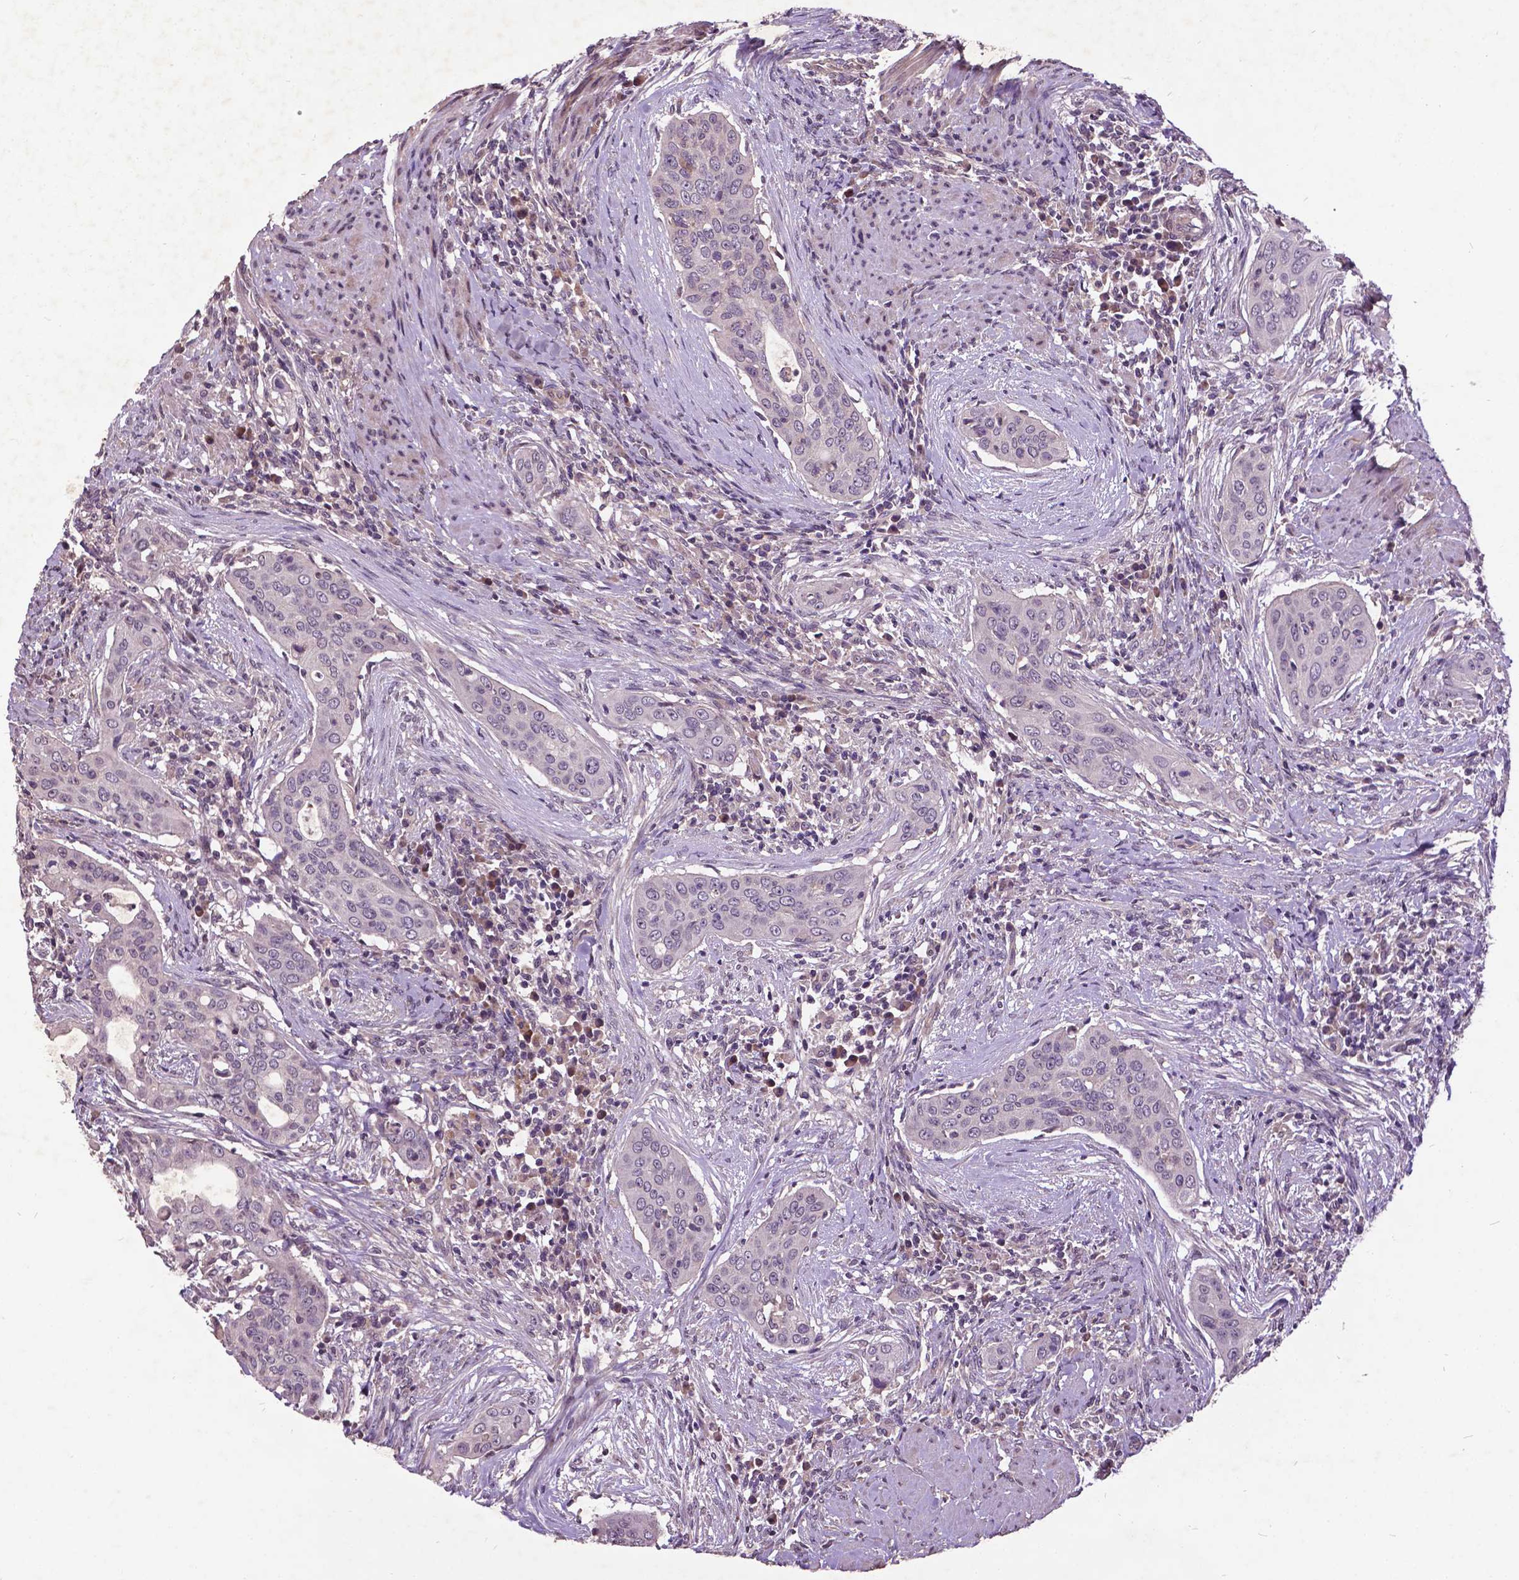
{"staining": {"intensity": "negative", "quantity": "none", "location": "none"}, "tissue": "urothelial cancer", "cell_type": "Tumor cells", "image_type": "cancer", "snomed": [{"axis": "morphology", "description": "Urothelial carcinoma, High grade"}, {"axis": "topography", "description": "Urinary bladder"}], "caption": "A high-resolution photomicrograph shows immunohistochemistry staining of urothelial carcinoma (high-grade), which demonstrates no significant staining in tumor cells. (IHC, brightfield microscopy, high magnification).", "gene": "AP1S3", "patient": {"sex": "male", "age": 82}}